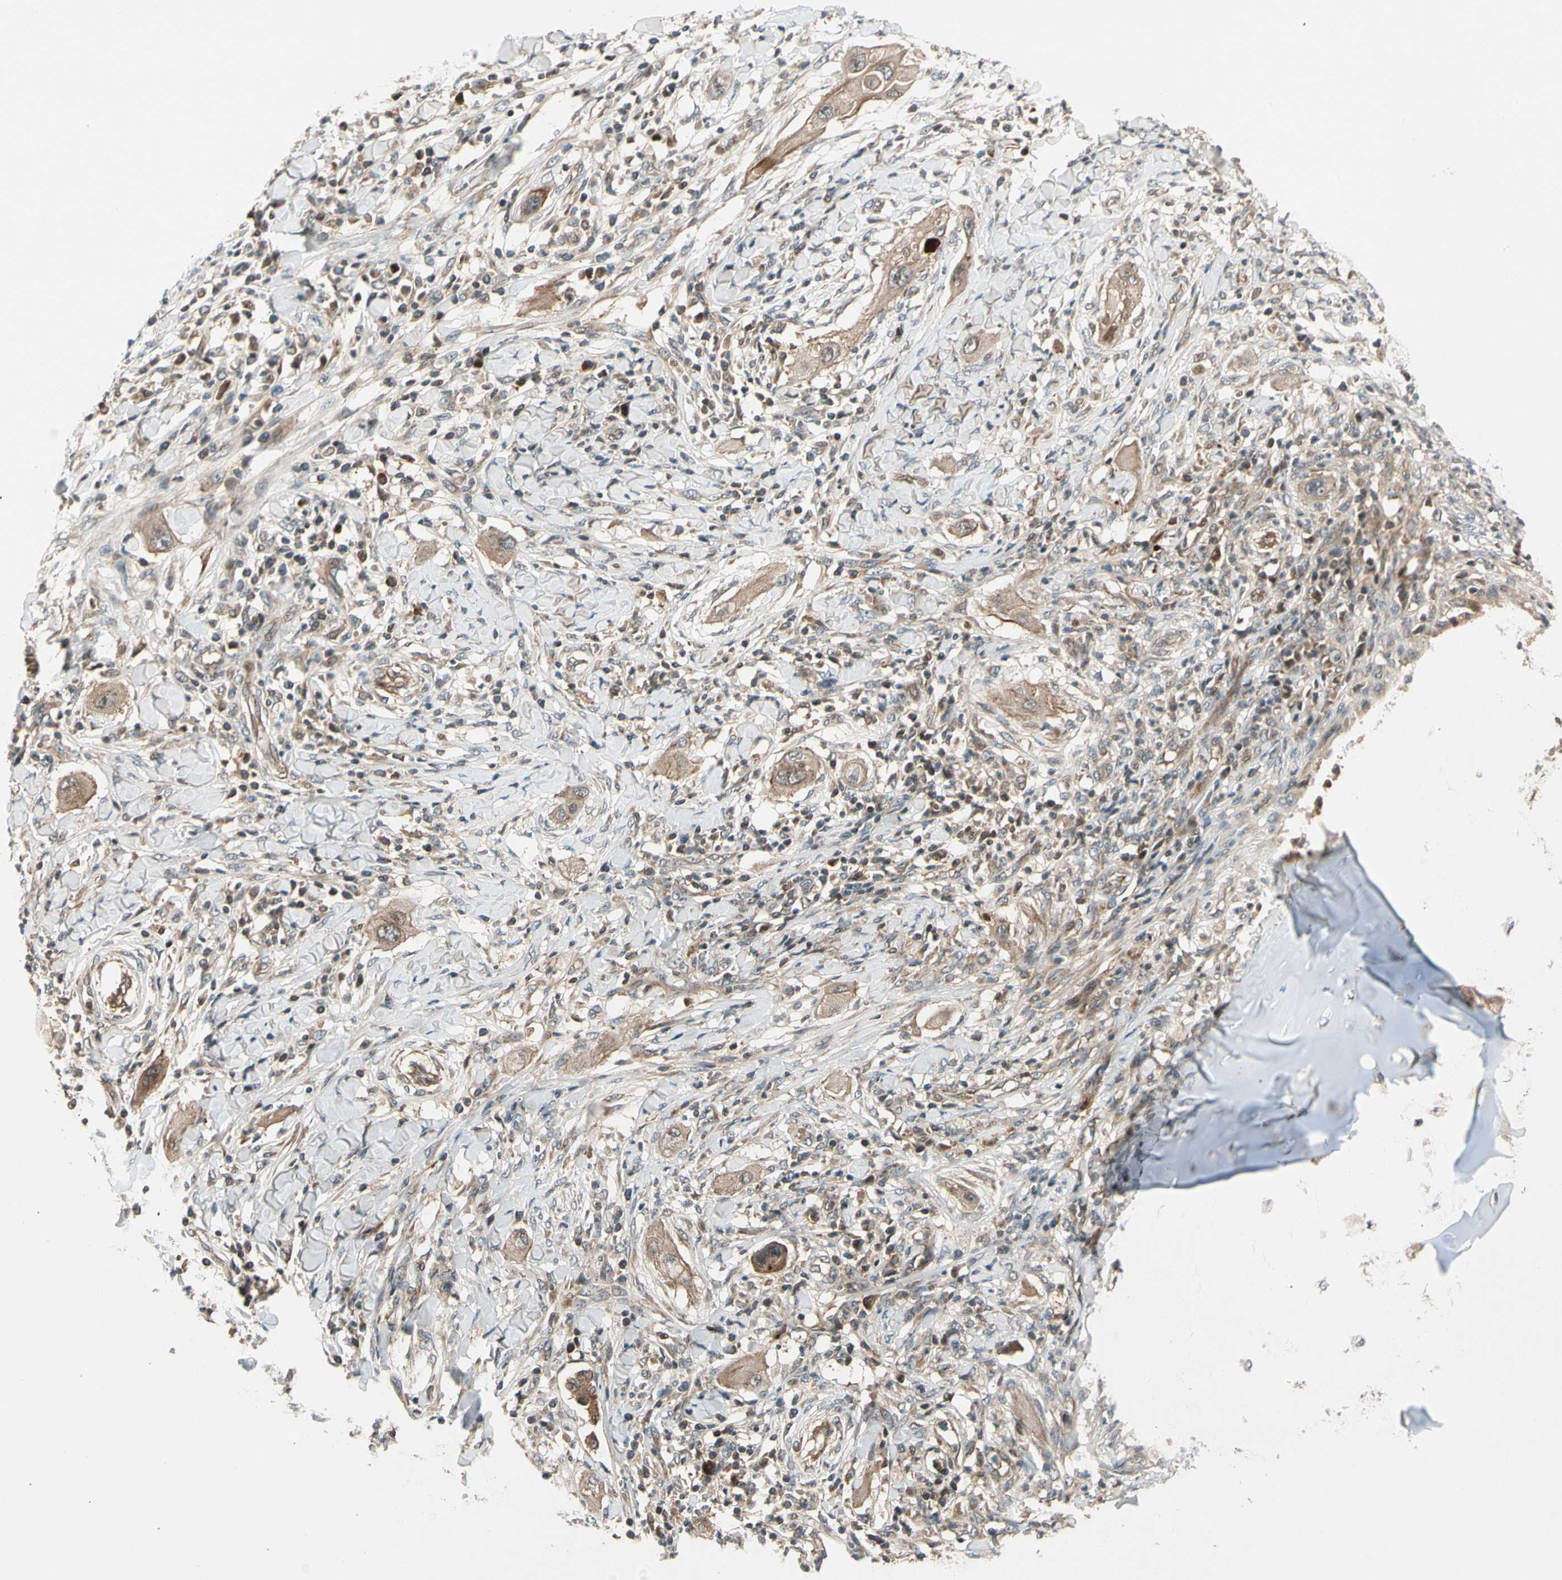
{"staining": {"intensity": "weak", "quantity": ">75%", "location": "cytoplasmic/membranous"}, "tissue": "lung cancer", "cell_type": "Tumor cells", "image_type": "cancer", "snomed": [{"axis": "morphology", "description": "Squamous cell carcinoma, NOS"}, {"axis": "topography", "description": "Lung"}], "caption": "Immunohistochemical staining of human lung cancer demonstrates low levels of weak cytoplasmic/membranous protein staining in about >75% of tumor cells. (IHC, brightfield microscopy, high magnification).", "gene": "ACVR1C", "patient": {"sex": "female", "age": 47}}